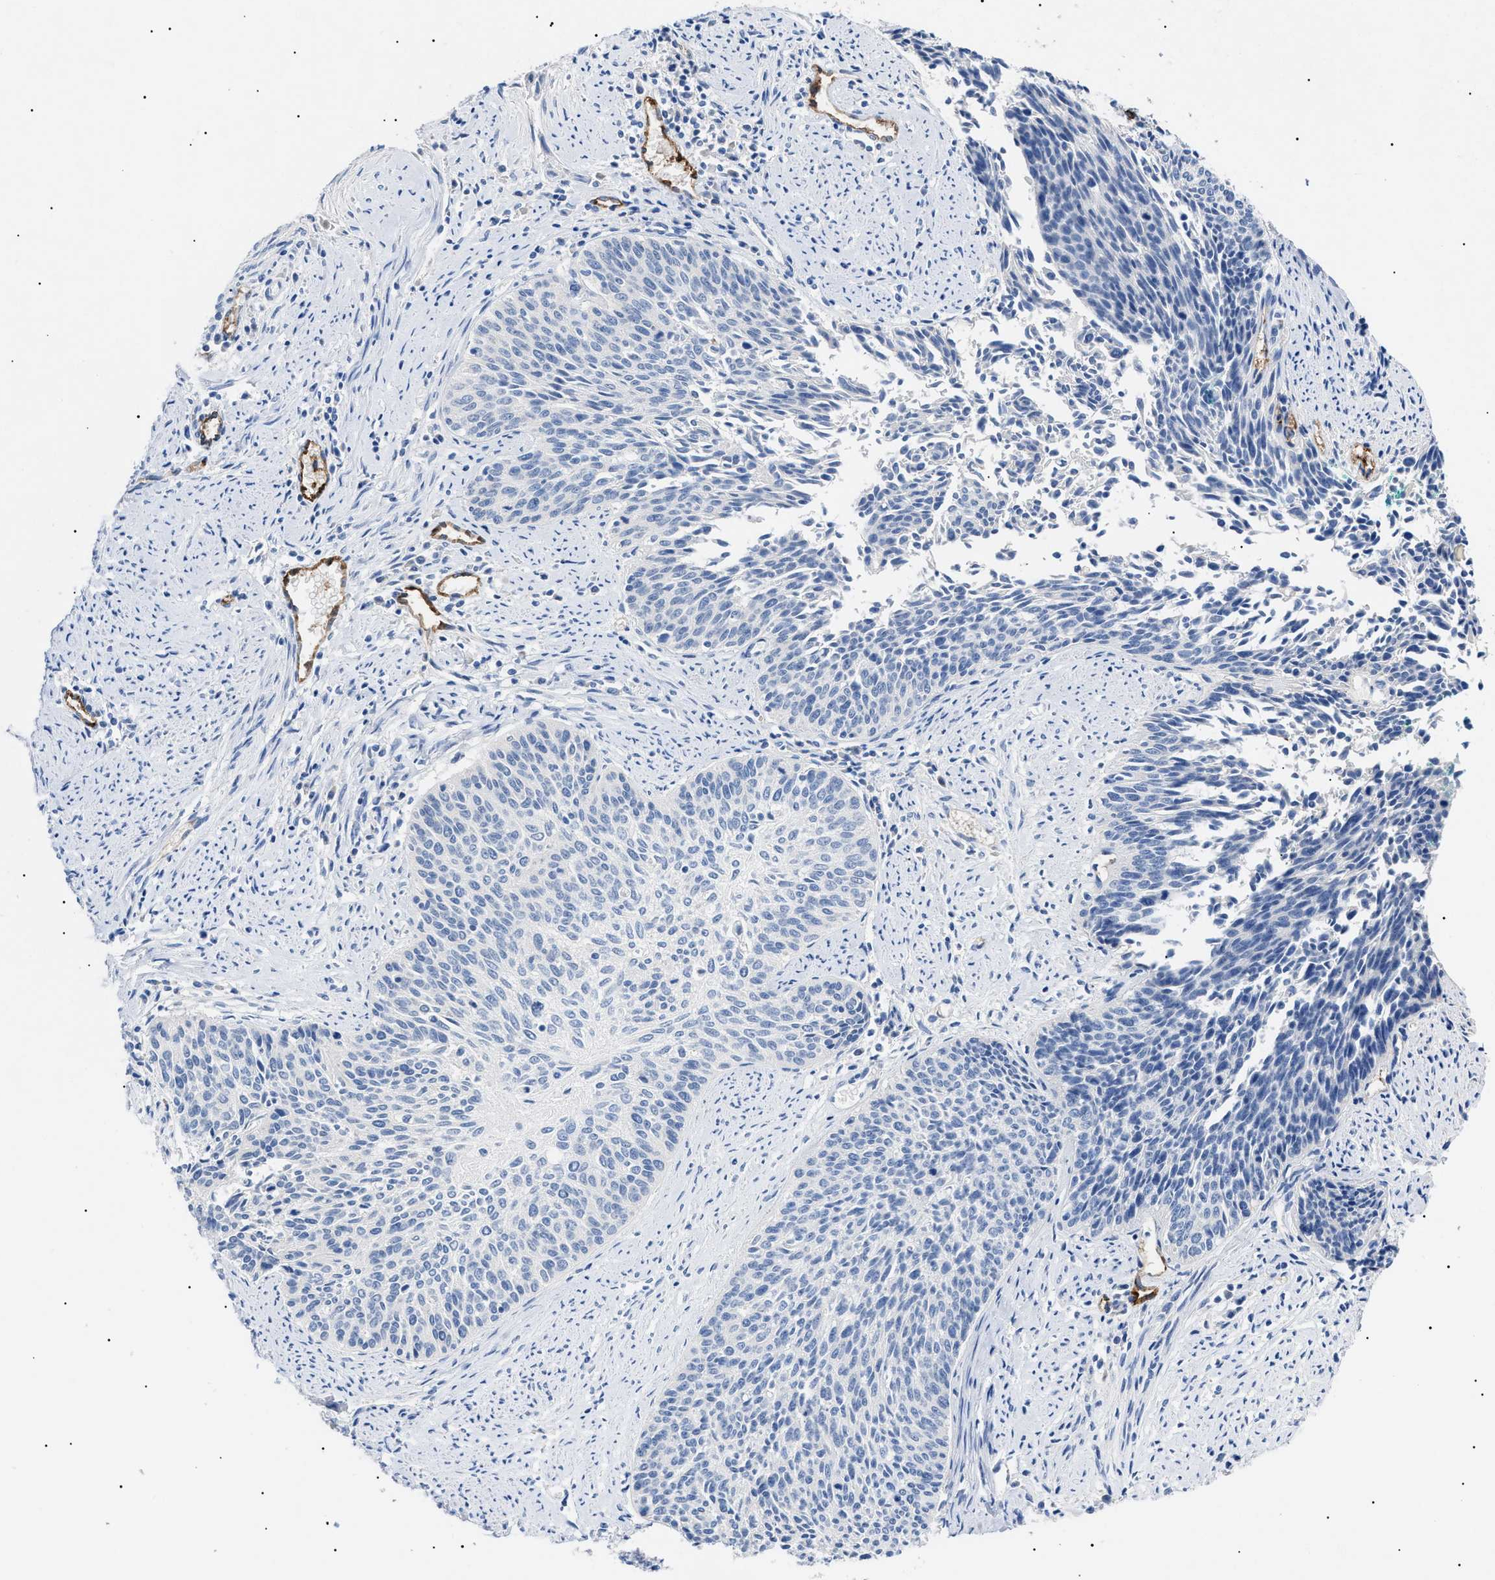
{"staining": {"intensity": "negative", "quantity": "none", "location": "none"}, "tissue": "cervical cancer", "cell_type": "Tumor cells", "image_type": "cancer", "snomed": [{"axis": "morphology", "description": "Squamous cell carcinoma, NOS"}, {"axis": "topography", "description": "Cervix"}], "caption": "Tumor cells show no significant protein positivity in cervical cancer. (Stains: DAB (3,3'-diaminobenzidine) IHC with hematoxylin counter stain, Microscopy: brightfield microscopy at high magnification).", "gene": "ACKR1", "patient": {"sex": "female", "age": 55}}